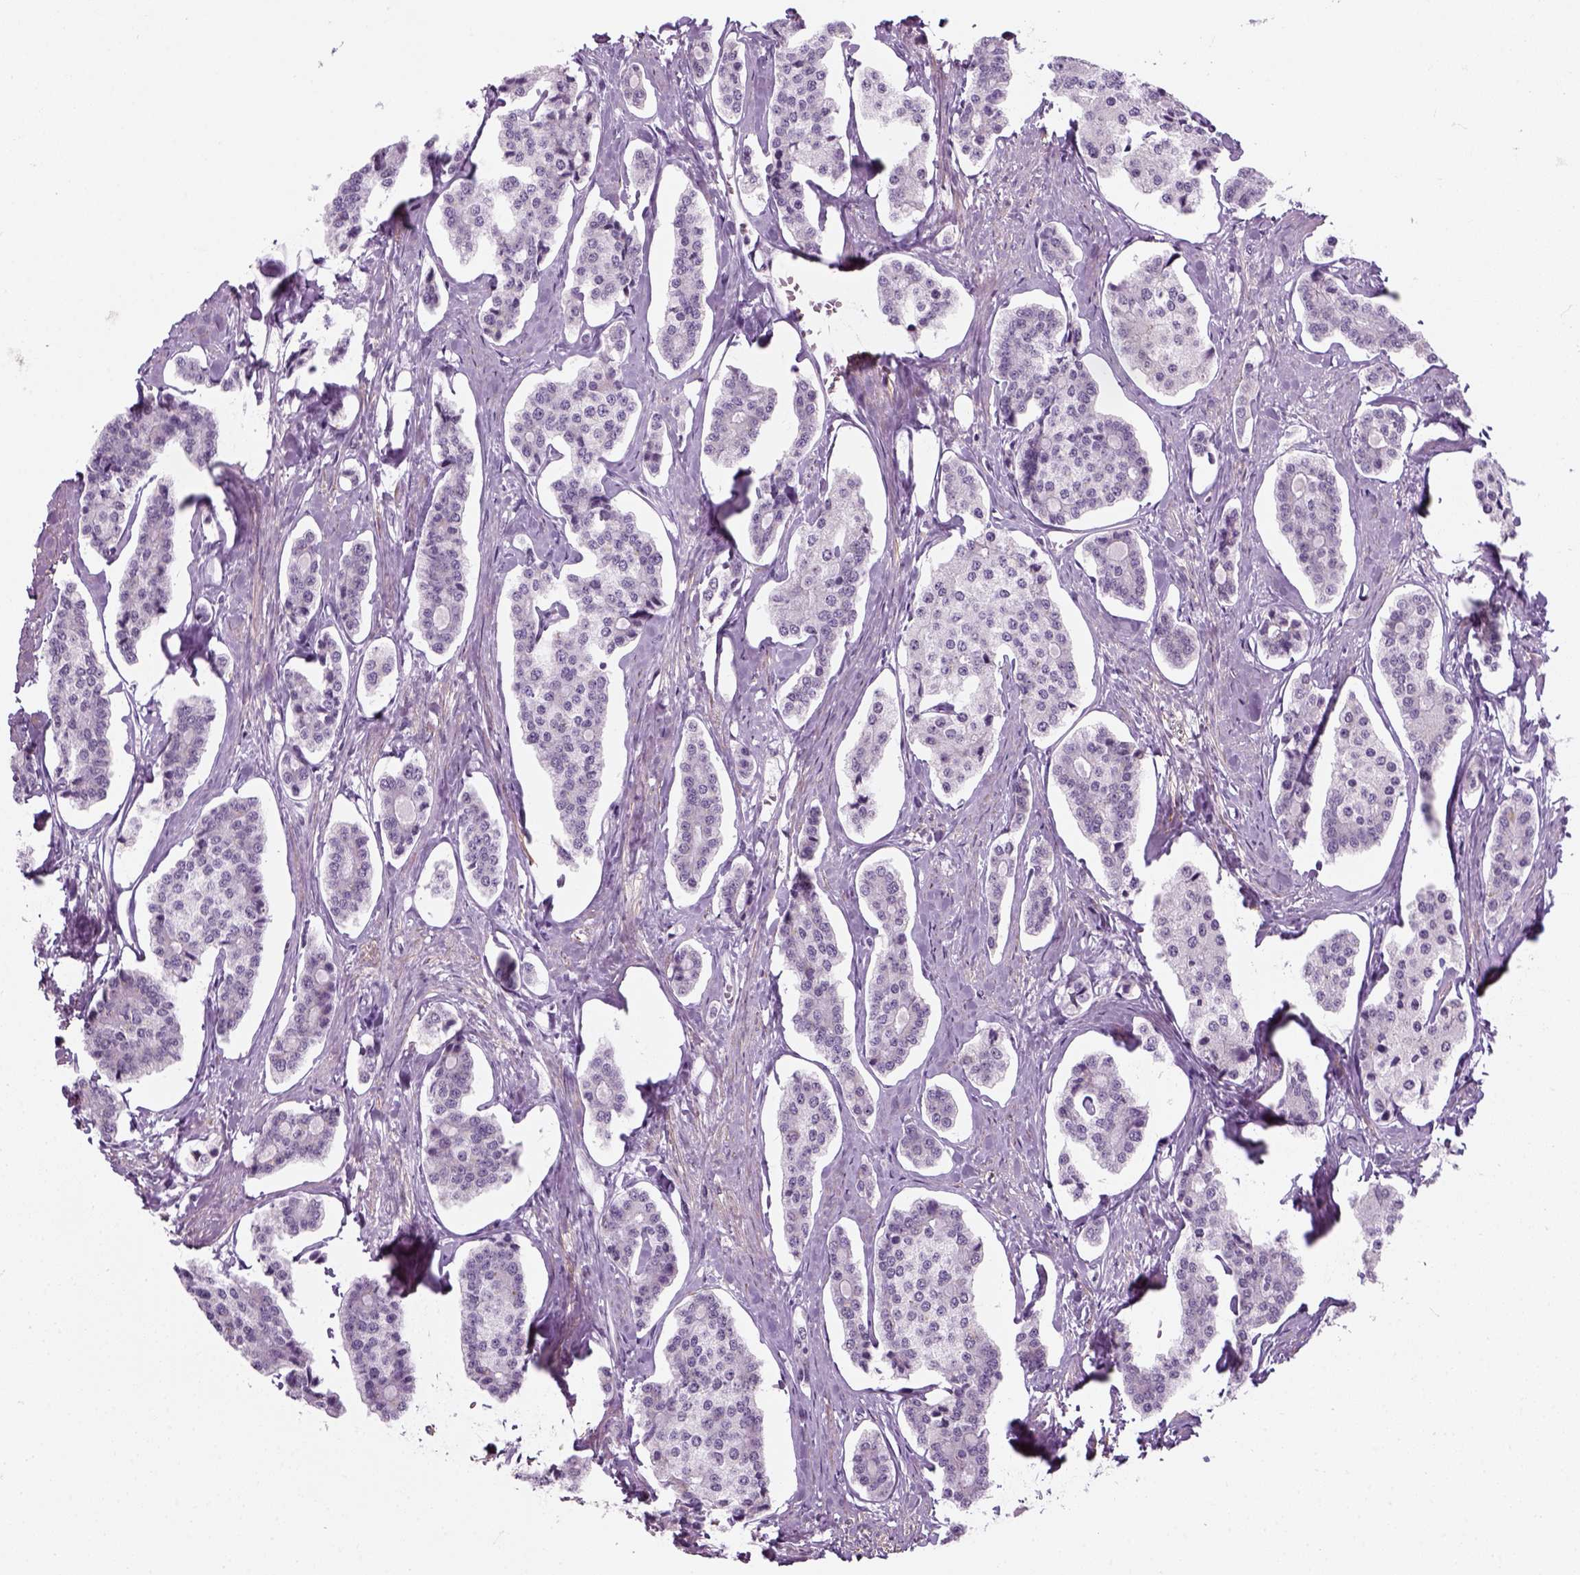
{"staining": {"intensity": "negative", "quantity": "none", "location": "none"}, "tissue": "carcinoid", "cell_type": "Tumor cells", "image_type": "cancer", "snomed": [{"axis": "morphology", "description": "Carcinoid, malignant, NOS"}, {"axis": "topography", "description": "Small intestine"}], "caption": "Immunohistochemical staining of malignant carcinoid reveals no significant expression in tumor cells.", "gene": "ZNF865", "patient": {"sex": "female", "age": 65}}